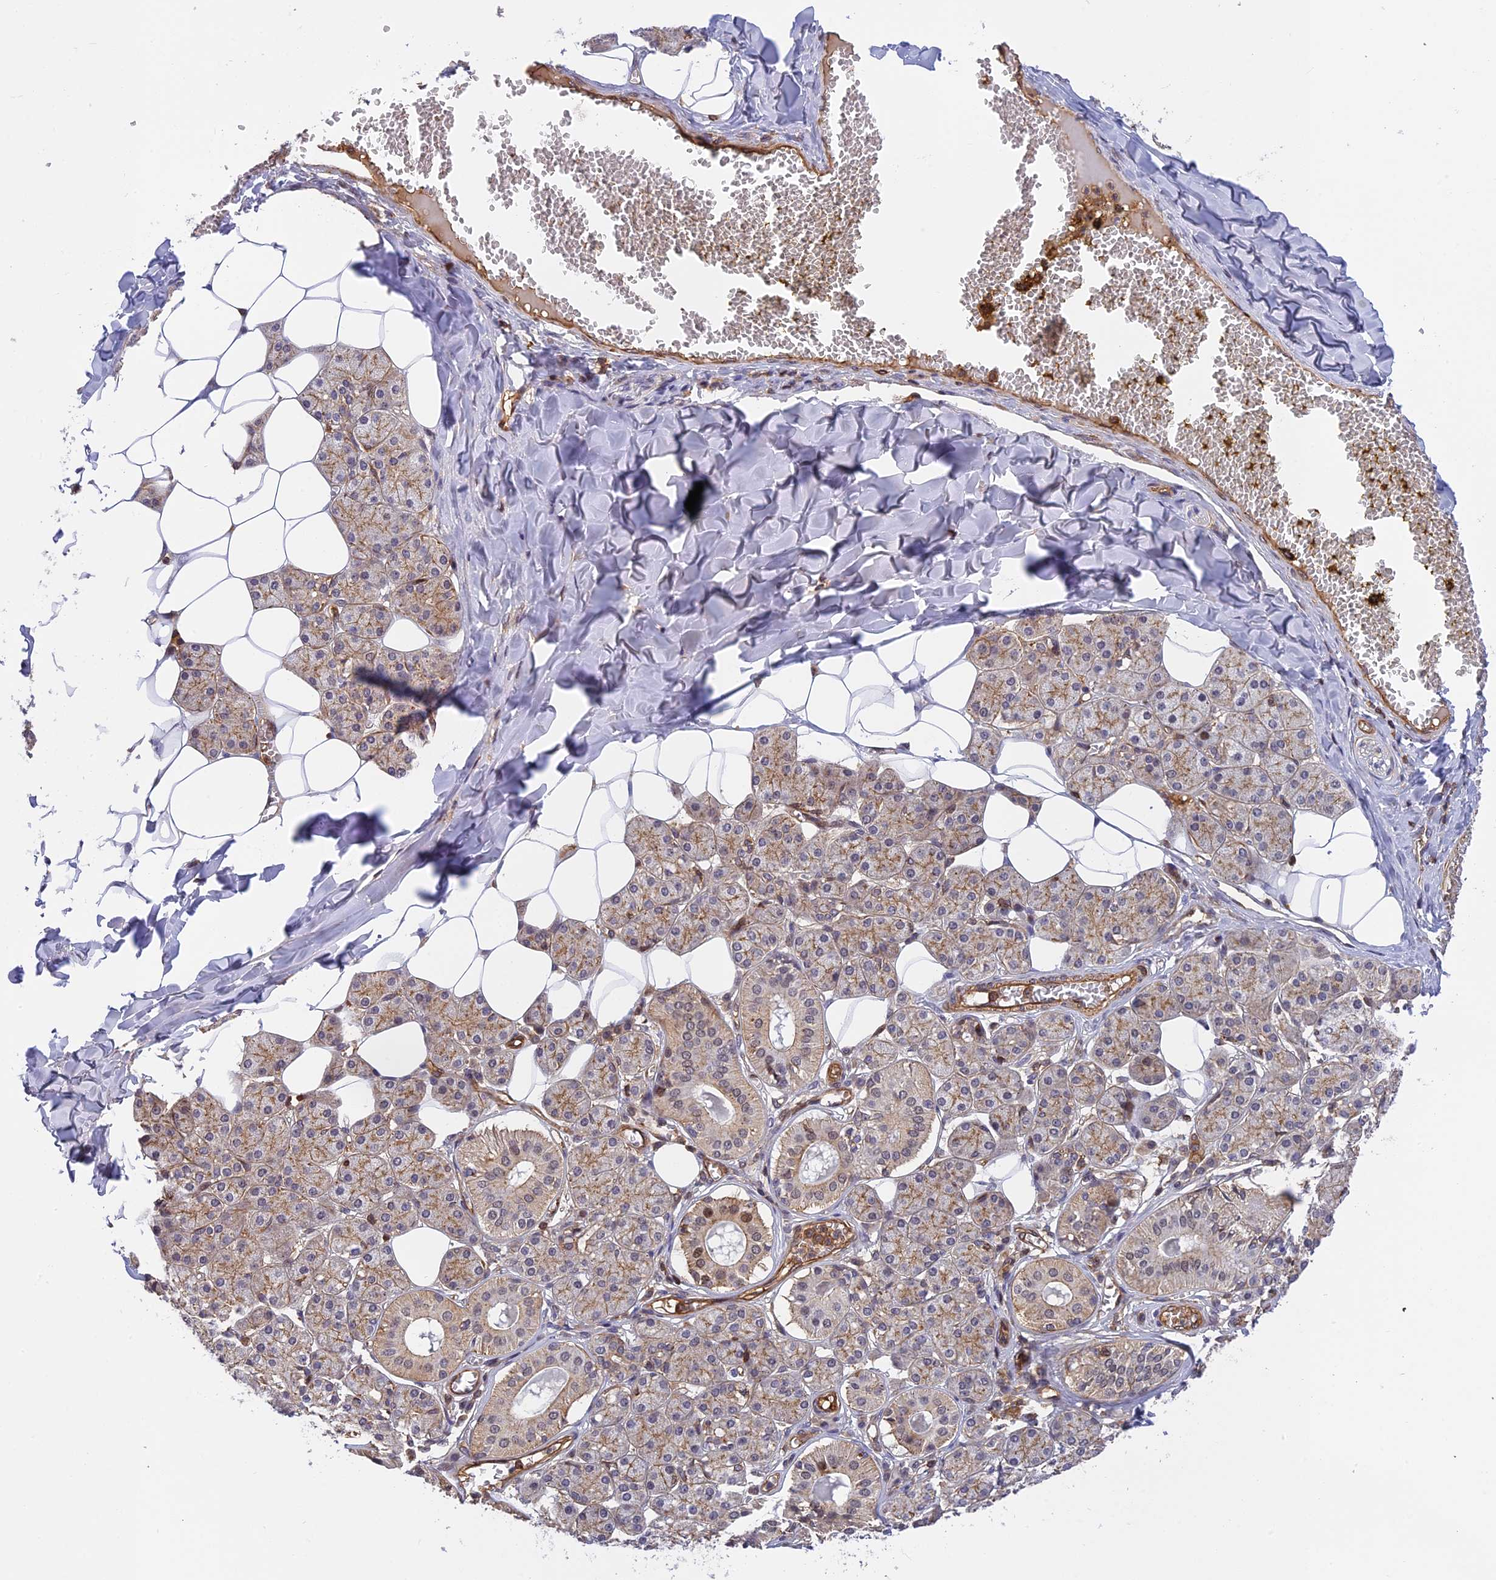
{"staining": {"intensity": "moderate", "quantity": "25%-75%", "location": "cytoplasmic/membranous,nuclear"}, "tissue": "salivary gland", "cell_type": "Glandular cells", "image_type": "normal", "snomed": [{"axis": "morphology", "description": "Normal tissue, NOS"}, {"axis": "topography", "description": "Salivary gland"}], "caption": "Glandular cells display moderate cytoplasmic/membranous,nuclear positivity in approximately 25%-75% of cells in benign salivary gland.", "gene": "OSBPL1A", "patient": {"sex": "female", "age": 33}}